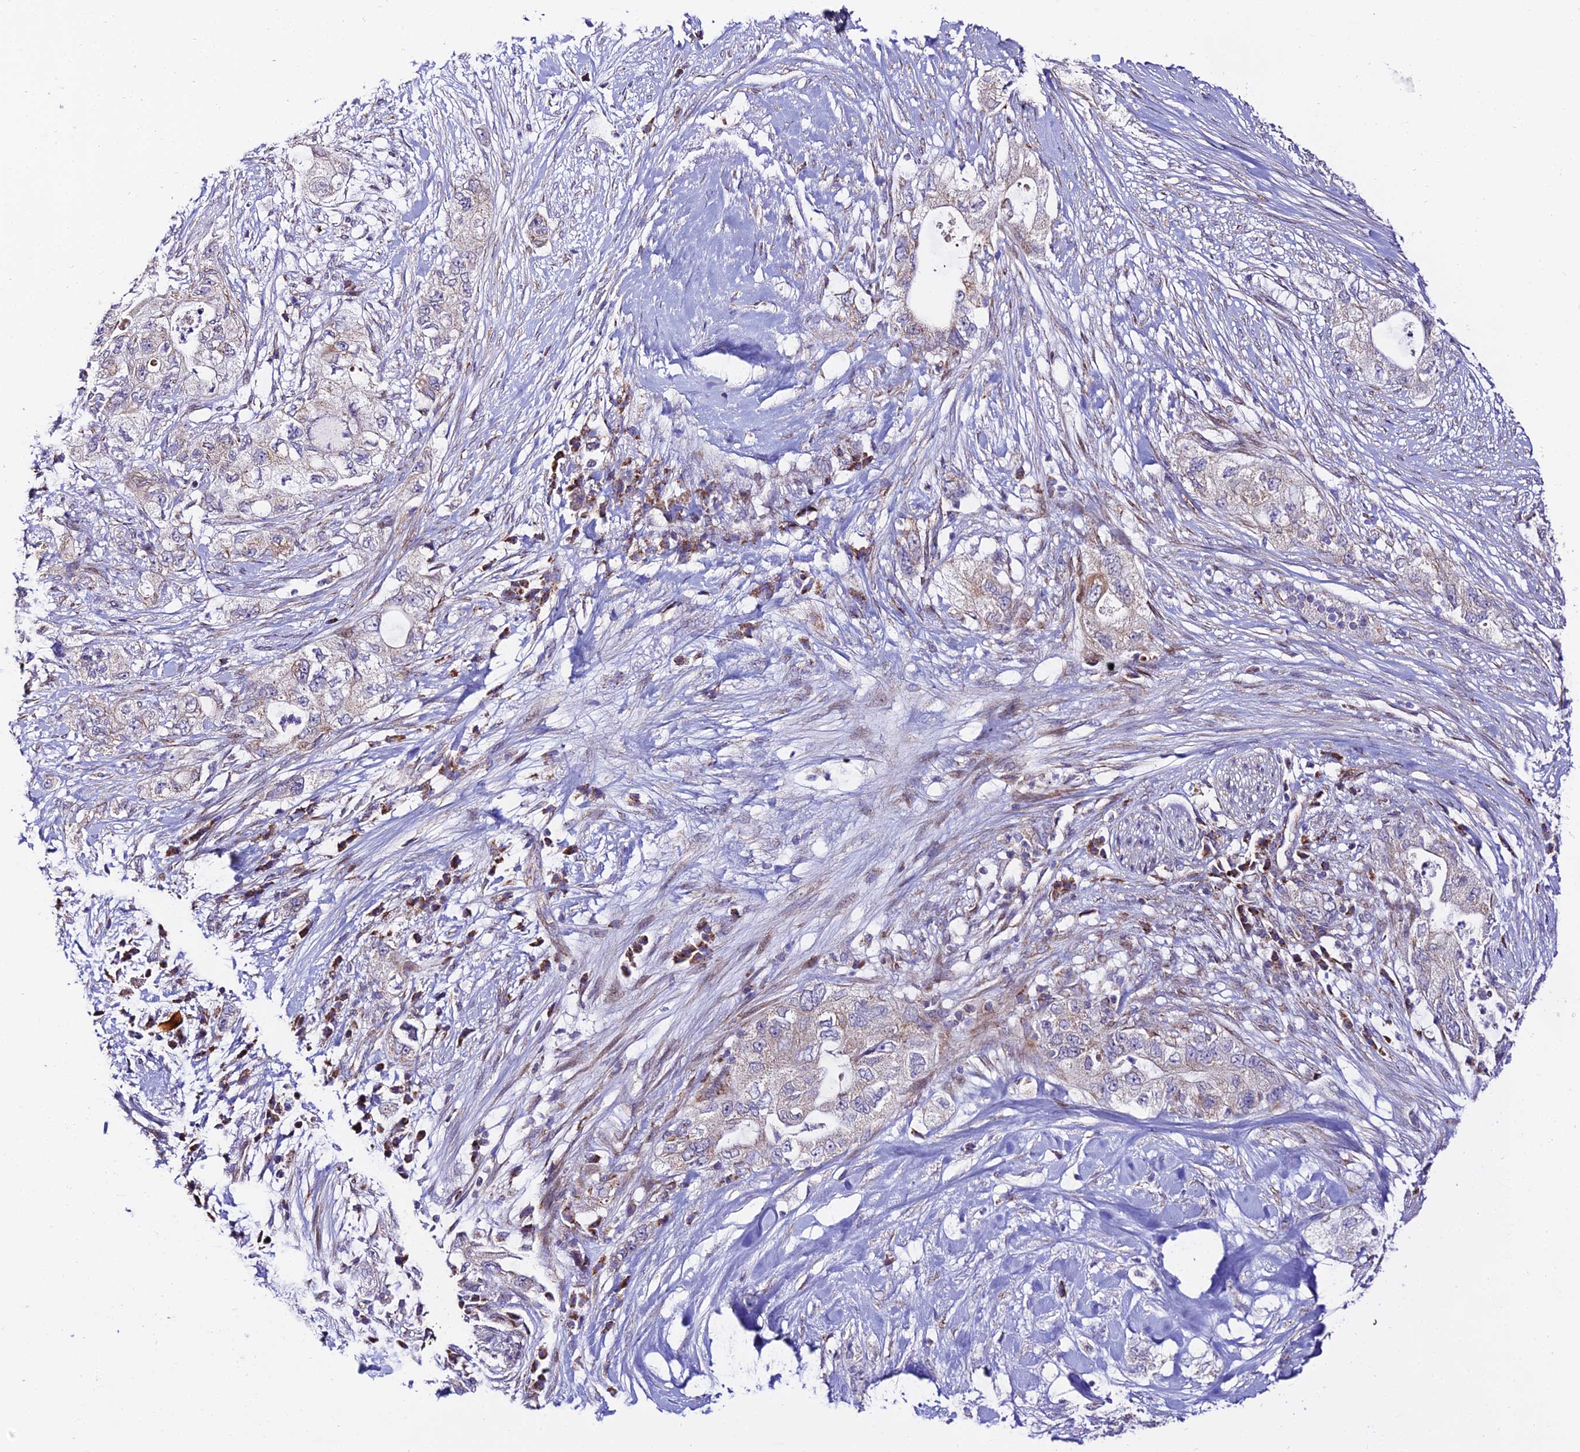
{"staining": {"intensity": "weak", "quantity": ">75%", "location": "cytoplasmic/membranous"}, "tissue": "pancreatic cancer", "cell_type": "Tumor cells", "image_type": "cancer", "snomed": [{"axis": "morphology", "description": "Adenocarcinoma, NOS"}, {"axis": "topography", "description": "Pancreas"}], "caption": "IHC micrograph of neoplastic tissue: human adenocarcinoma (pancreatic) stained using immunohistochemistry displays low levels of weak protein expression localized specifically in the cytoplasmic/membranous of tumor cells, appearing as a cytoplasmic/membranous brown color.", "gene": "ATP5PB", "patient": {"sex": "female", "age": 73}}